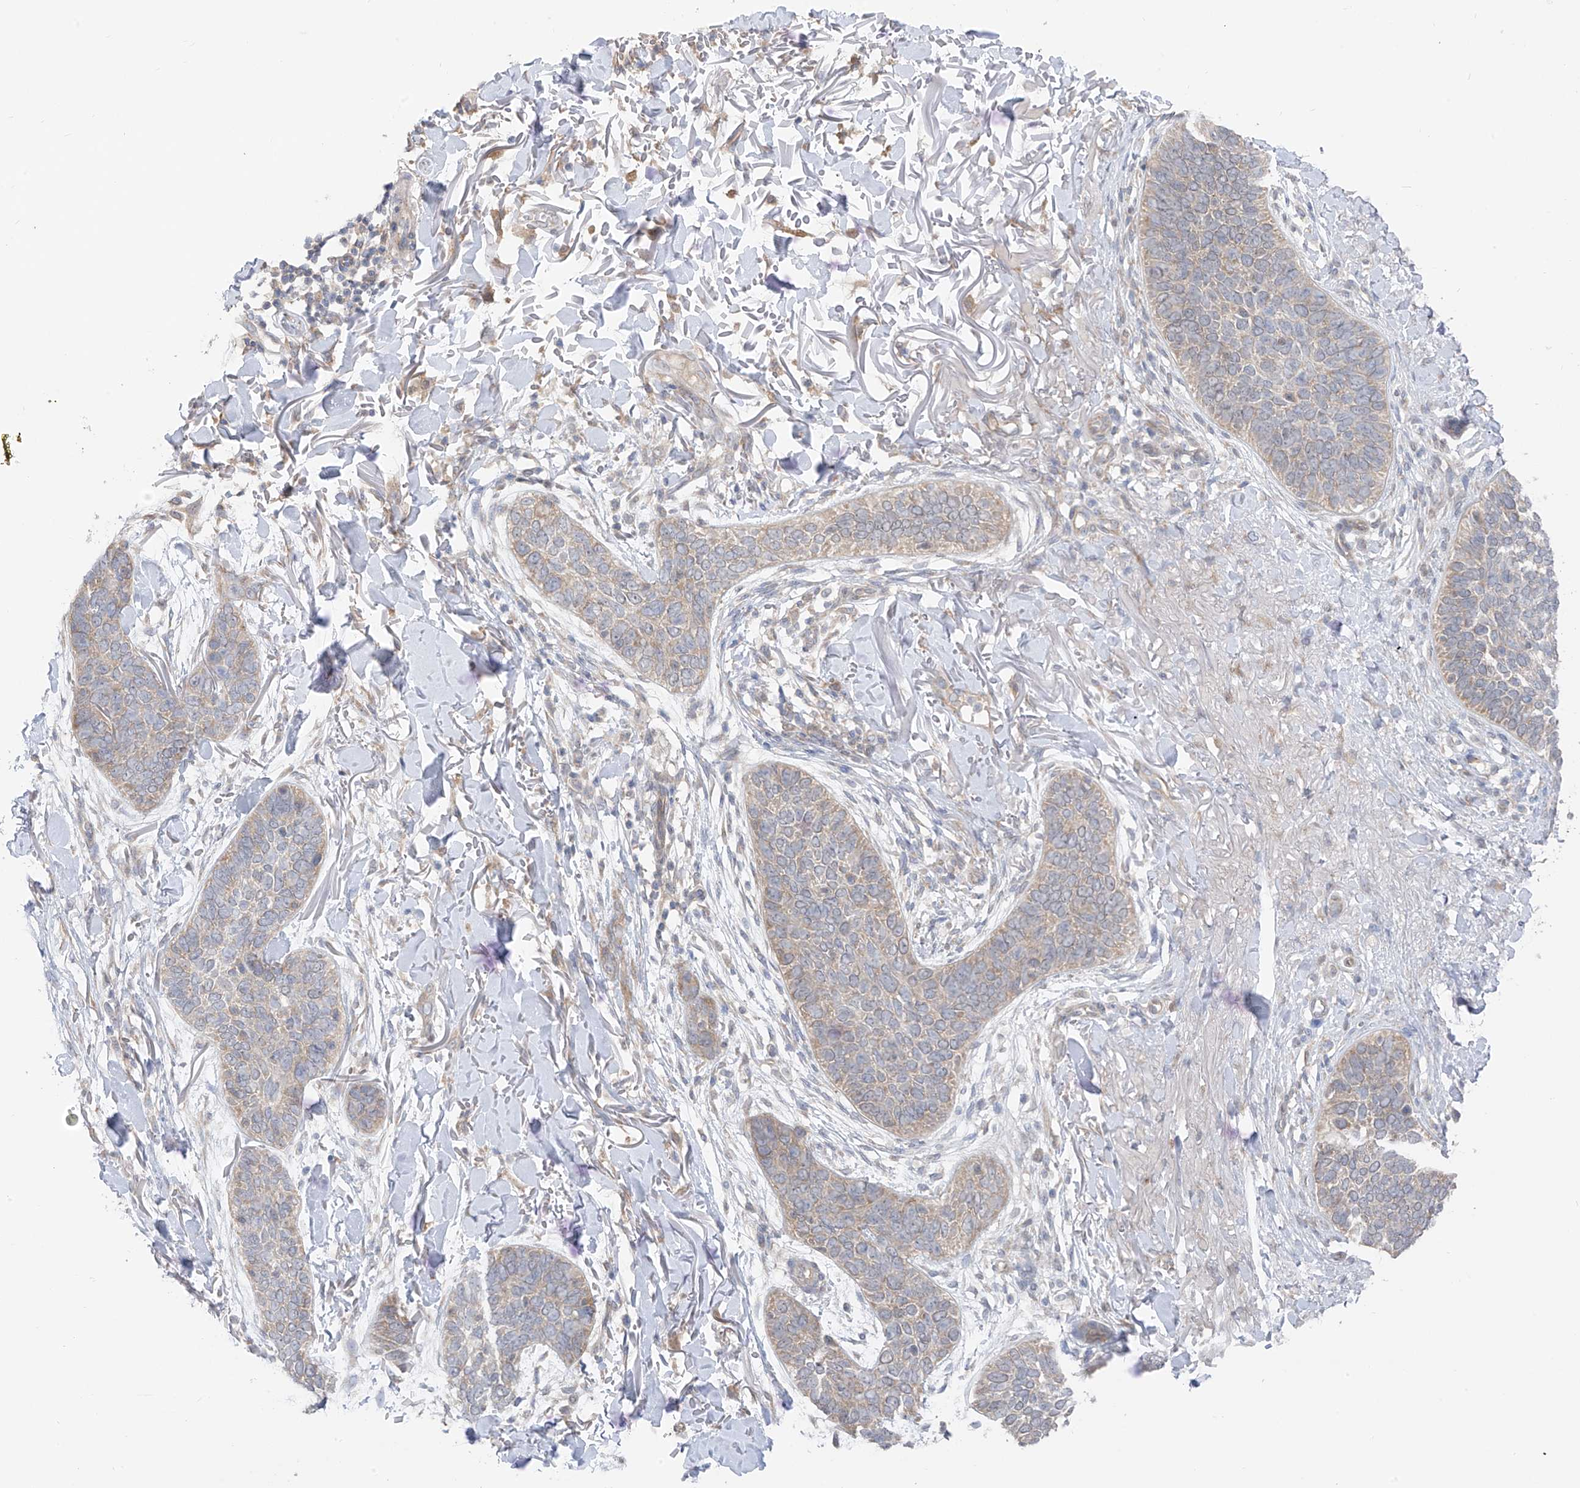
{"staining": {"intensity": "weak", "quantity": "25%-75%", "location": "cytoplasmic/membranous"}, "tissue": "skin cancer", "cell_type": "Tumor cells", "image_type": "cancer", "snomed": [{"axis": "morphology", "description": "Basal cell carcinoma"}, {"axis": "topography", "description": "Skin"}], "caption": "The image exhibits a brown stain indicating the presence of a protein in the cytoplasmic/membranous of tumor cells in skin basal cell carcinoma.", "gene": "NALCN", "patient": {"sex": "male", "age": 85}}